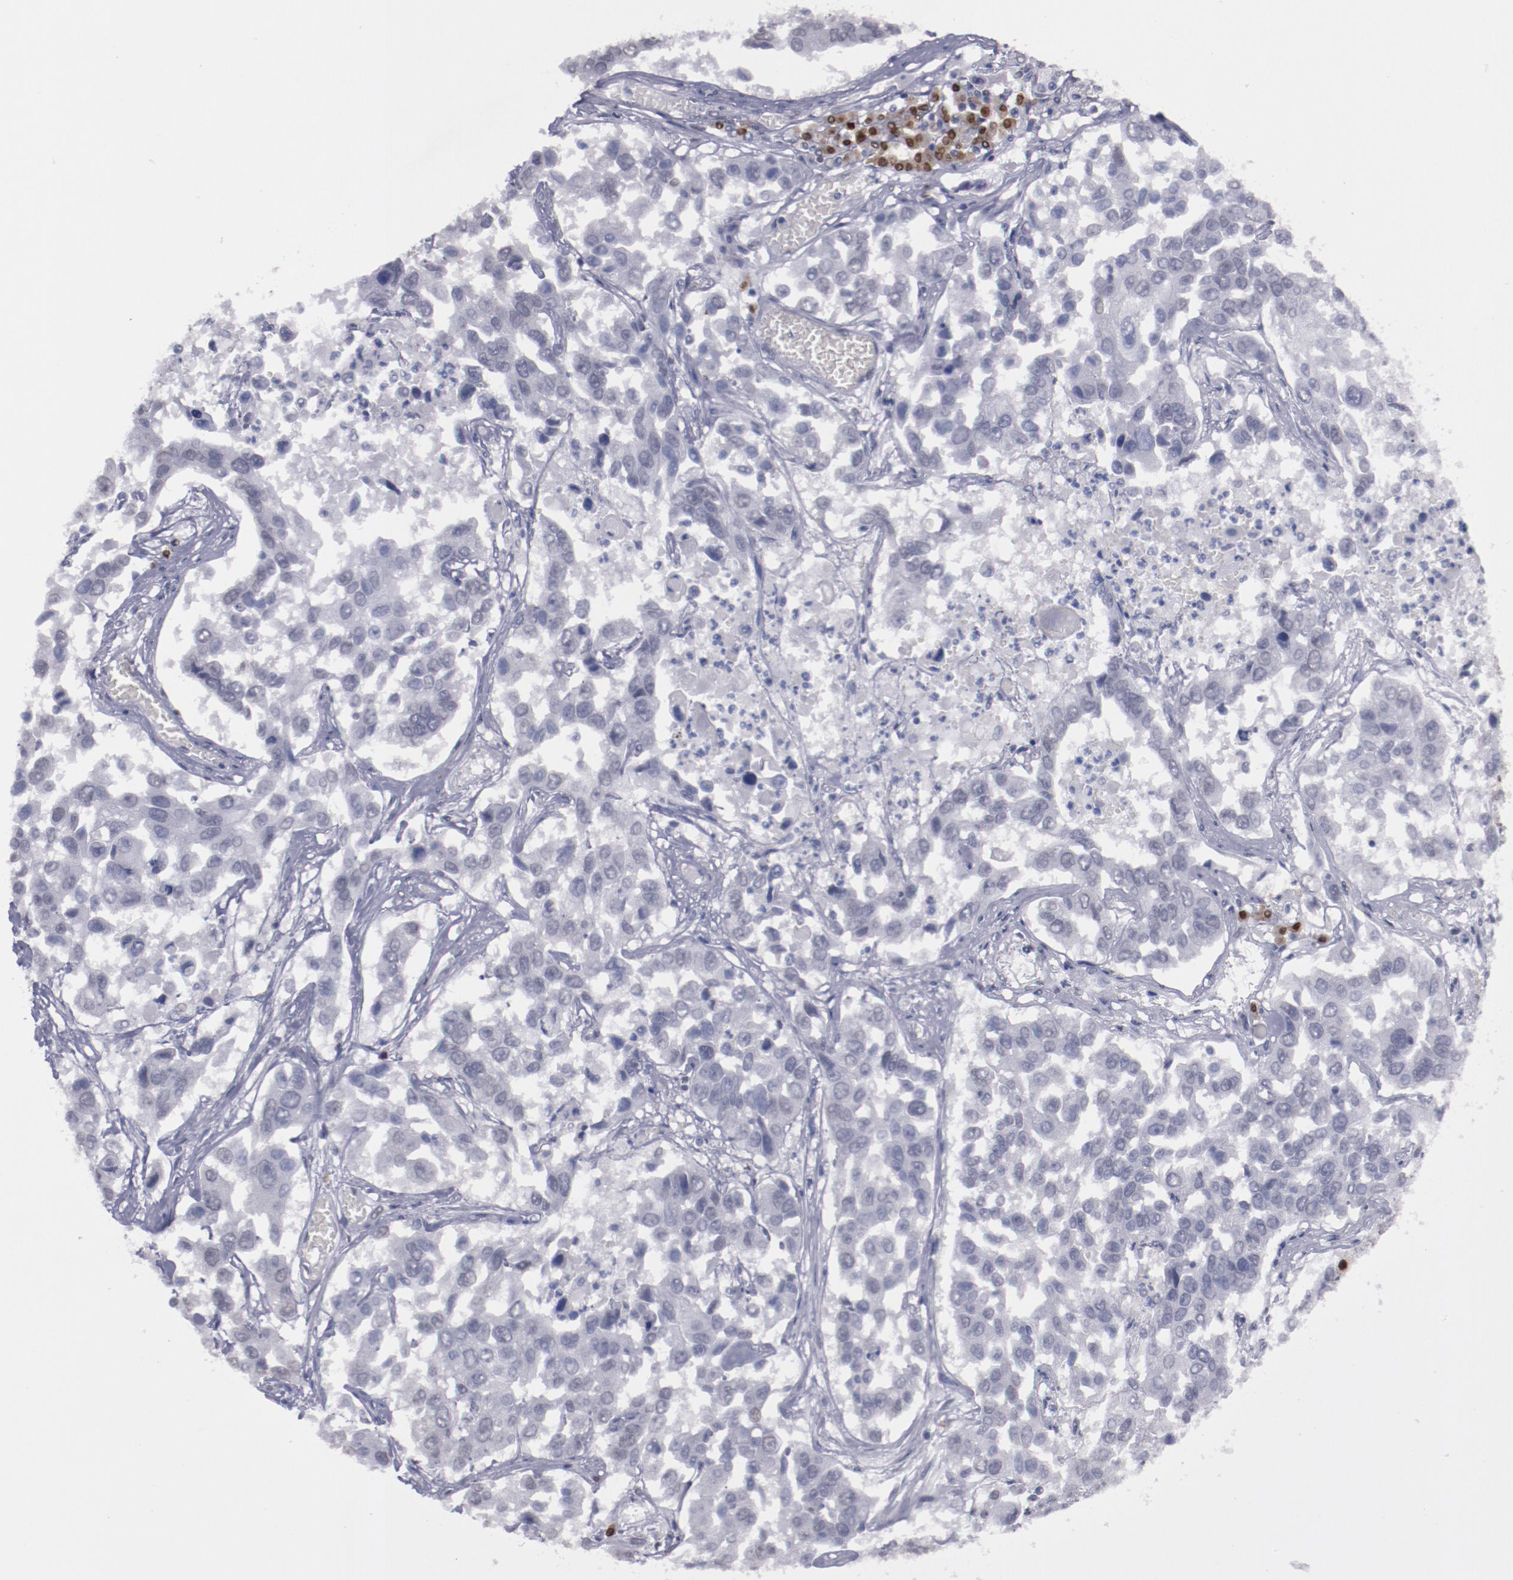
{"staining": {"intensity": "negative", "quantity": "none", "location": "none"}, "tissue": "lung cancer", "cell_type": "Tumor cells", "image_type": "cancer", "snomed": [{"axis": "morphology", "description": "Squamous cell carcinoma, NOS"}, {"axis": "topography", "description": "Lung"}], "caption": "This is an immunohistochemistry photomicrograph of human squamous cell carcinoma (lung). There is no staining in tumor cells.", "gene": "IRF4", "patient": {"sex": "male", "age": 71}}